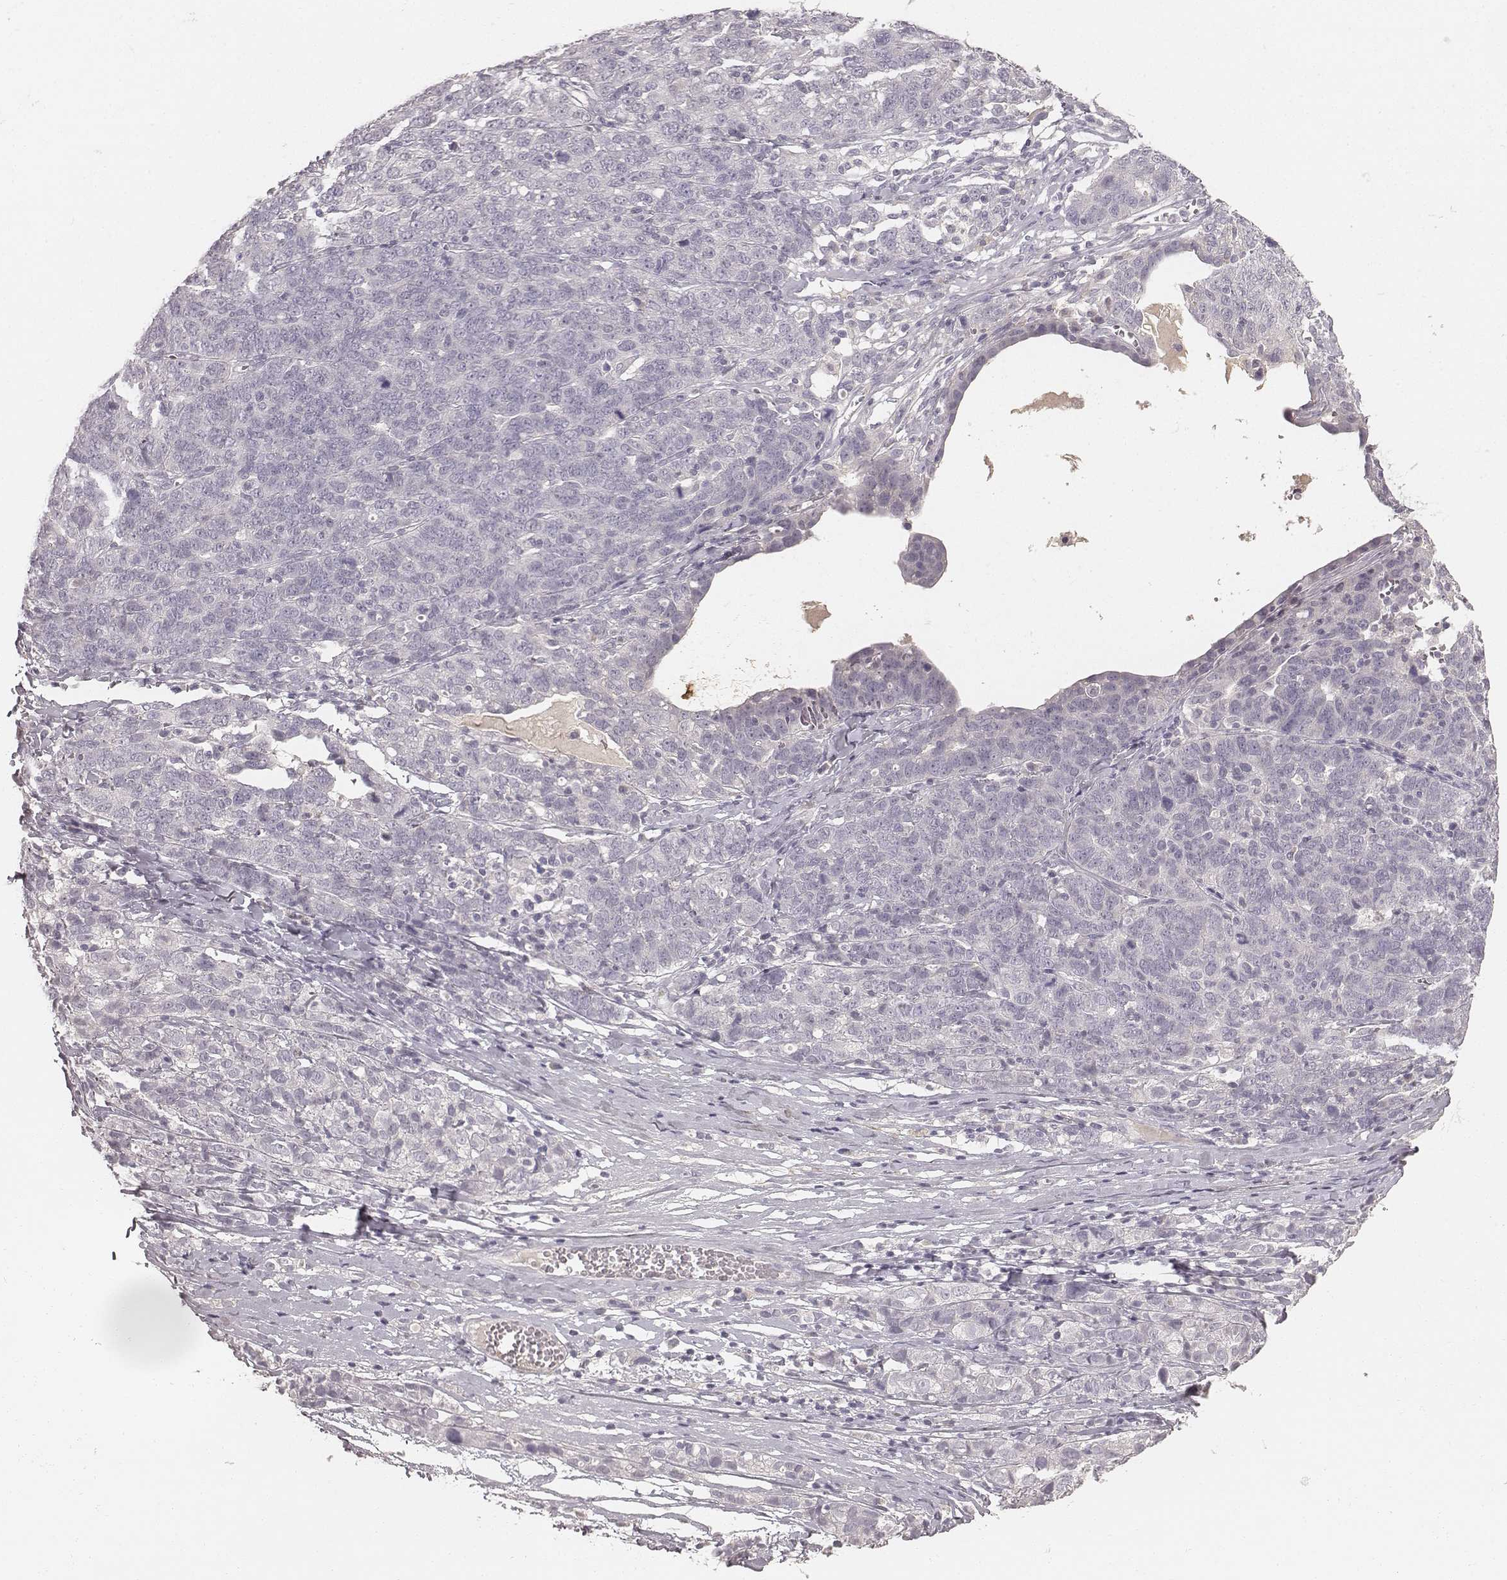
{"staining": {"intensity": "negative", "quantity": "none", "location": "none"}, "tissue": "ovarian cancer", "cell_type": "Tumor cells", "image_type": "cancer", "snomed": [{"axis": "morphology", "description": "Cystadenocarcinoma, serous, NOS"}, {"axis": "topography", "description": "Ovary"}], "caption": "The histopathology image shows no staining of tumor cells in ovarian cancer (serous cystadenocarcinoma).", "gene": "LY6K", "patient": {"sex": "female", "age": 71}}